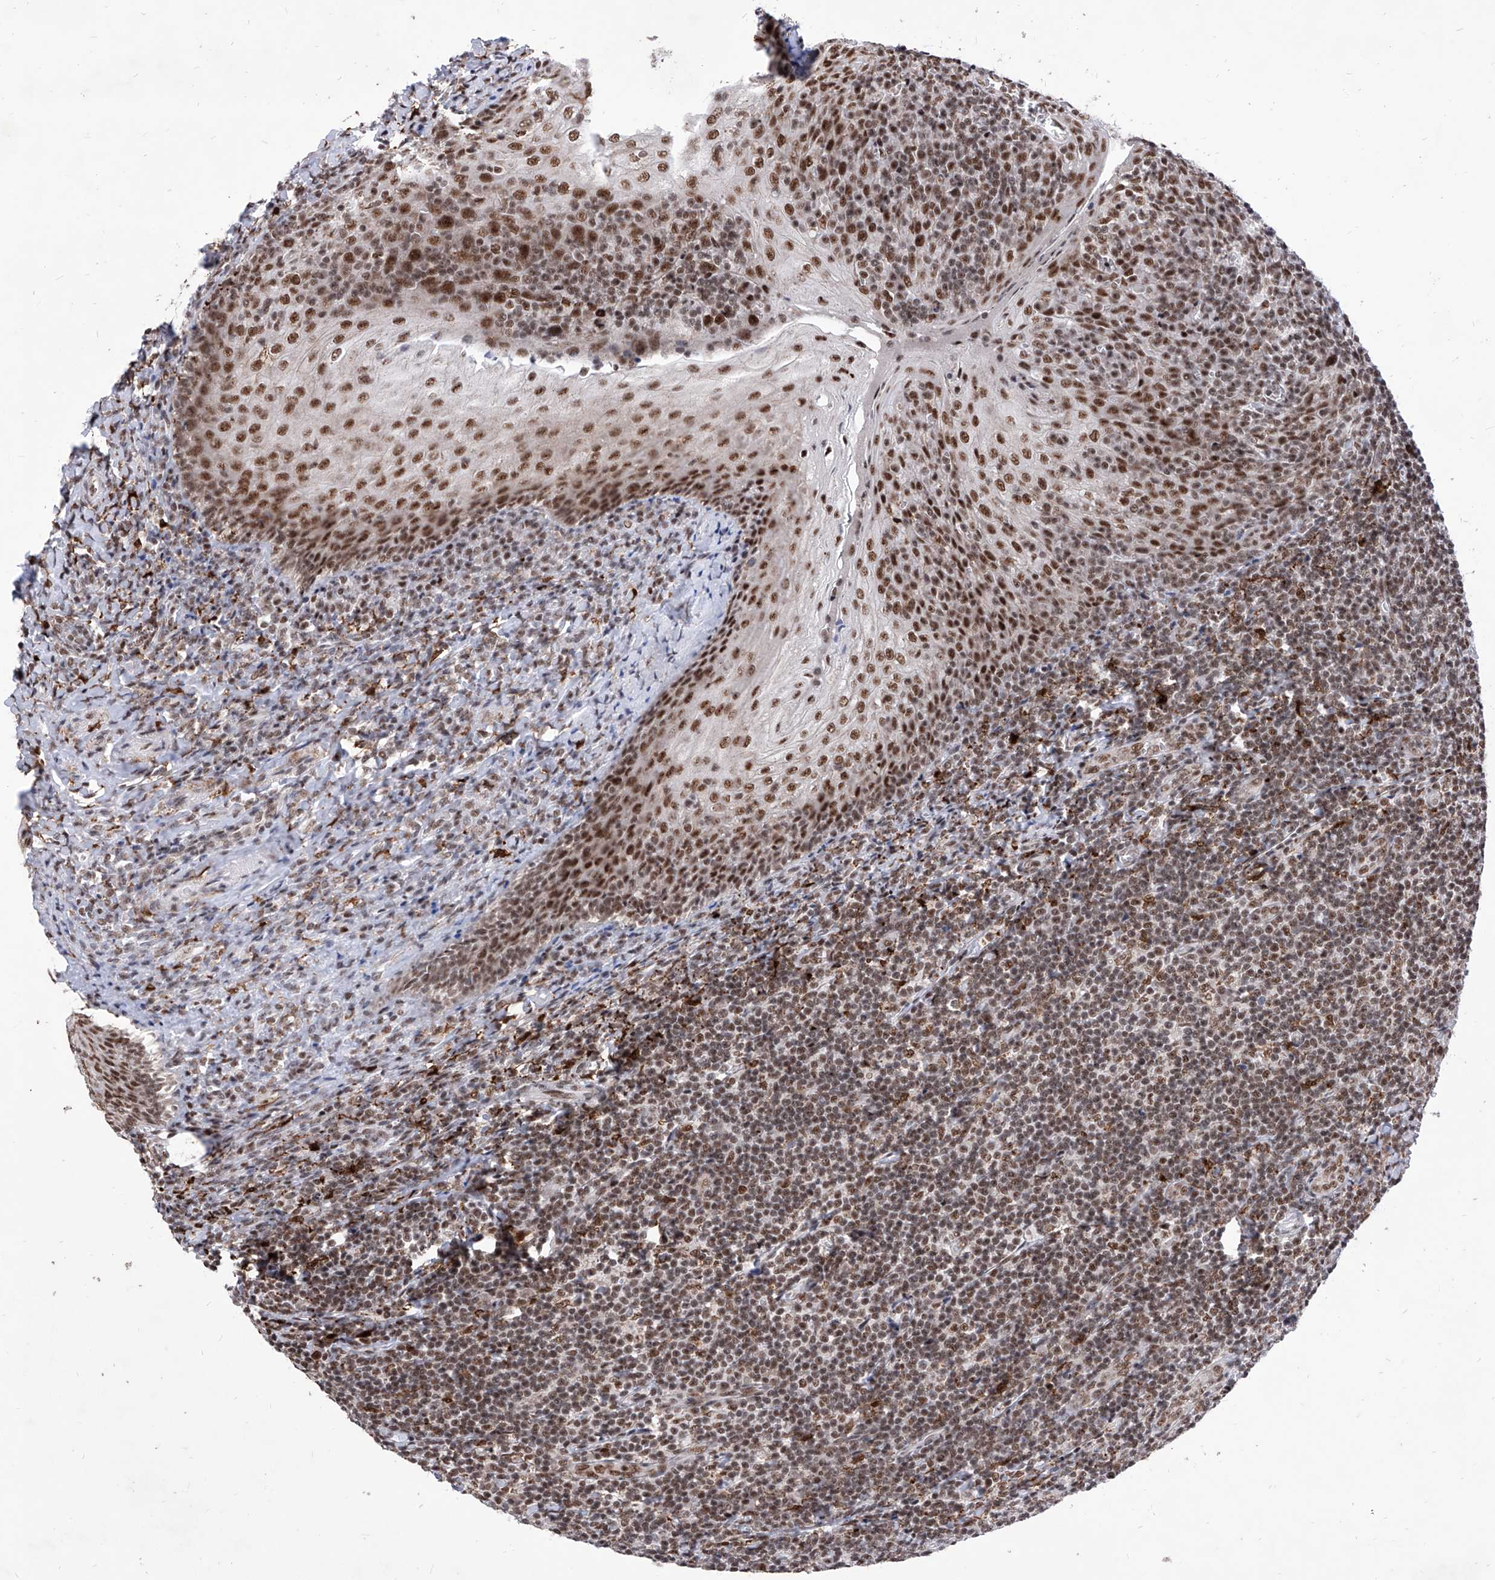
{"staining": {"intensity": "moderate", "quantity": ">75%", "location": "nuclear"}, "tissue": "tonsil", "cell_type": "Germinal center cells", "image_type": "normal", "snomed": [{"axis": "morphology", "description": "Normal tissue, NOS"}, {"axis": "topography", "description": "Tonsil"}], "caption": "High-magnification brightfield microscopy of unremarkable tonsil stained with DAB (3,3'-diaminobenzidine) (brown) and counterstained with hematoxylin (blue). germinal center cells exhibit moderate nuclear staining is appreciated in about>75% of cells. Using DAB (brown) and hematoxylin (blue) stains, captured at high magnification using brightfield microscopy.", "gene": "PHF5A", "patient": {"sex": "male", "age": 27}}